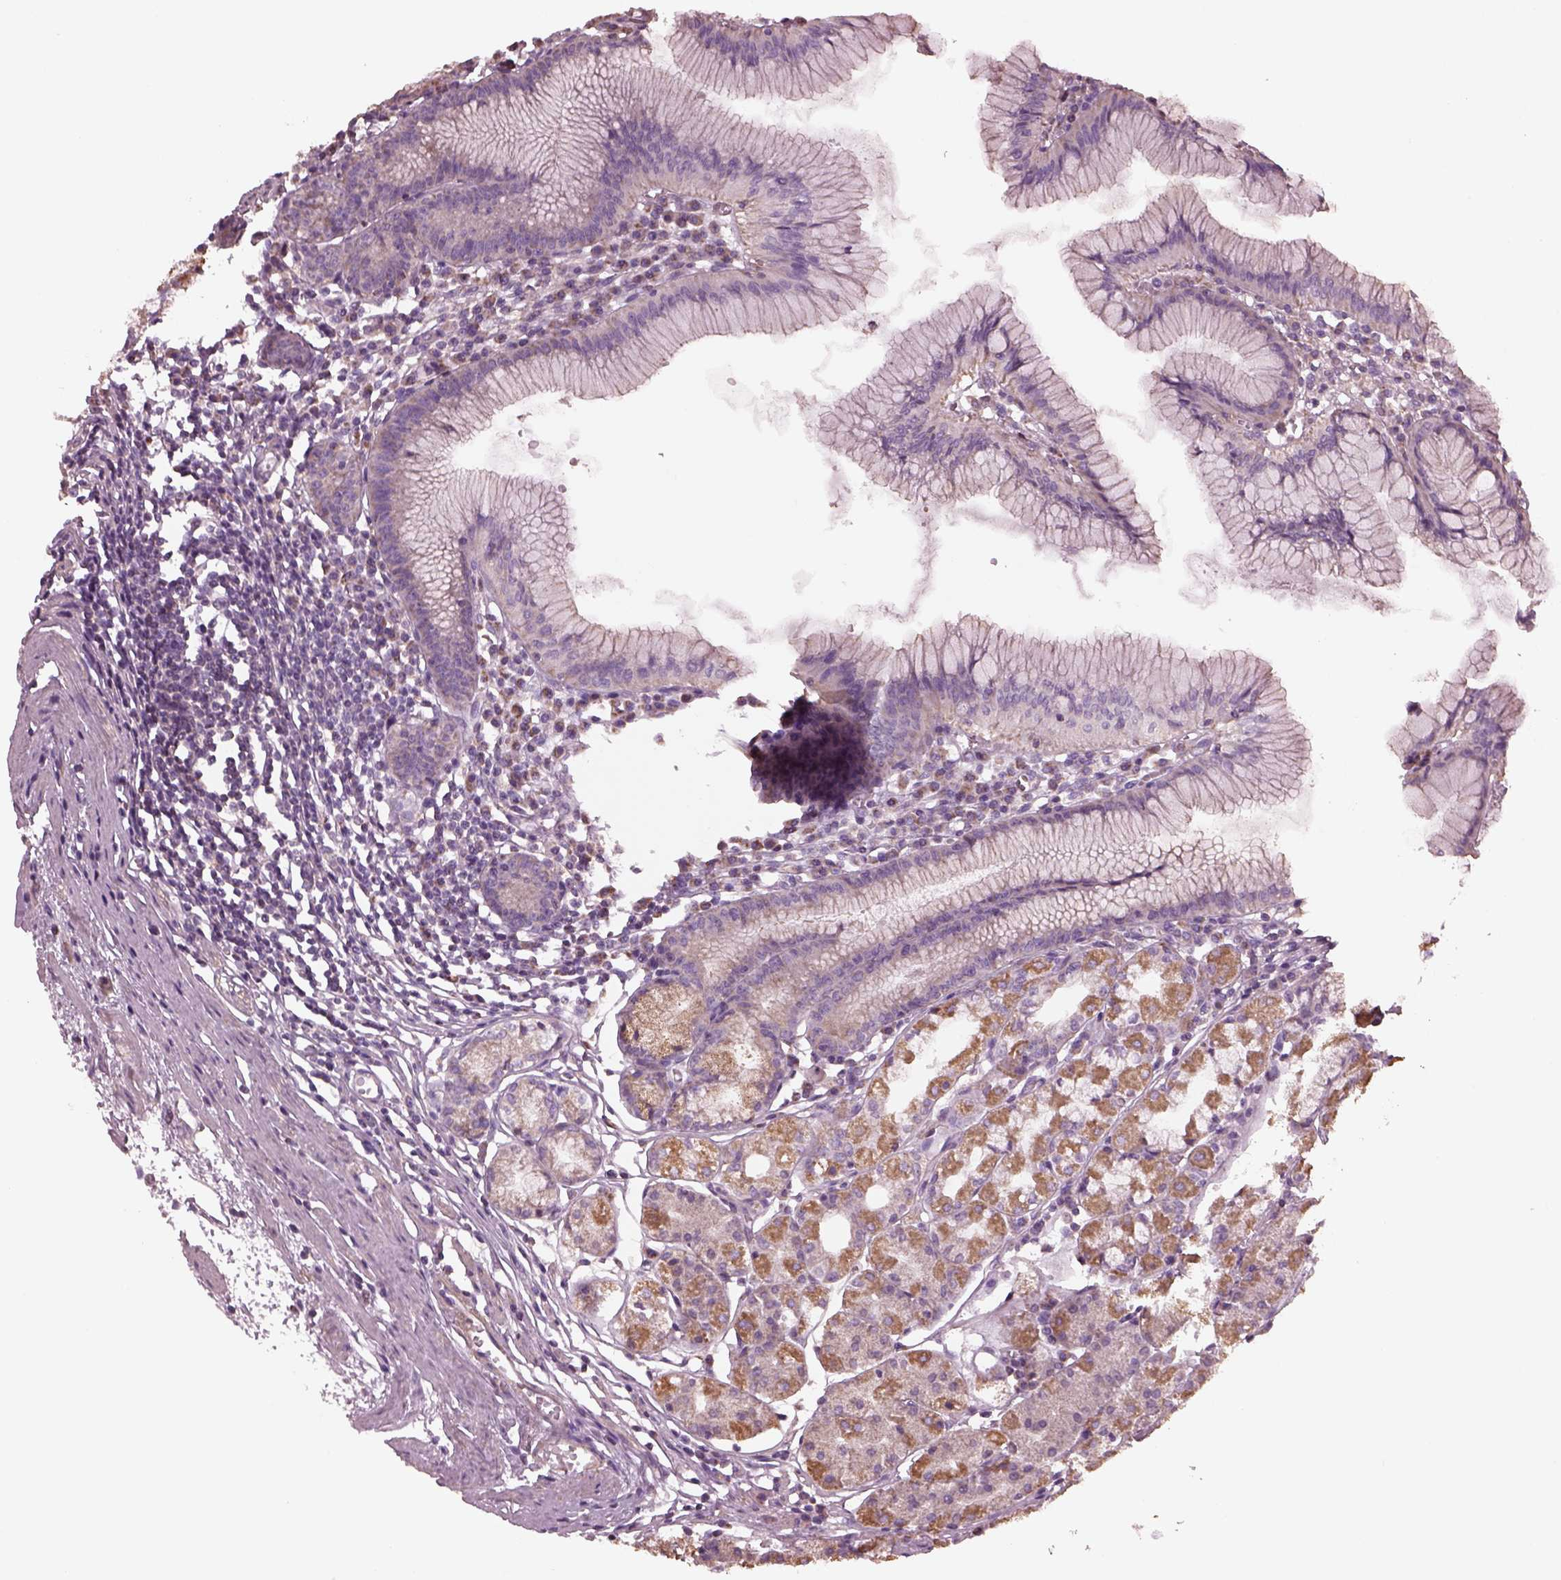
{"staining": {"intensity": "moderate", "quantity": "25%-75%", "location": "cytoplasmic/membranous"}, "tissue": "stomach", "cell_type": "Glandular cells", "image_type": "normal", "snomed": [{"axis": "morphology", "description": "Normal tissue, NOS"}, {"axis": "topography", "description": "Stomach"}], "caption": "High-power microscopy captured an IHC micrograph of normal stomach, revealing moderate cytoplasmic/membranous positivity in approximately 25%-75% of glandular cells. The protein is stained brown, and the nuclei are stained in blue (DAB IHC with brightfield microscopy, high magnification).", "gene": "SPATA7", "patient": {"sex": "male", "age": 55}}